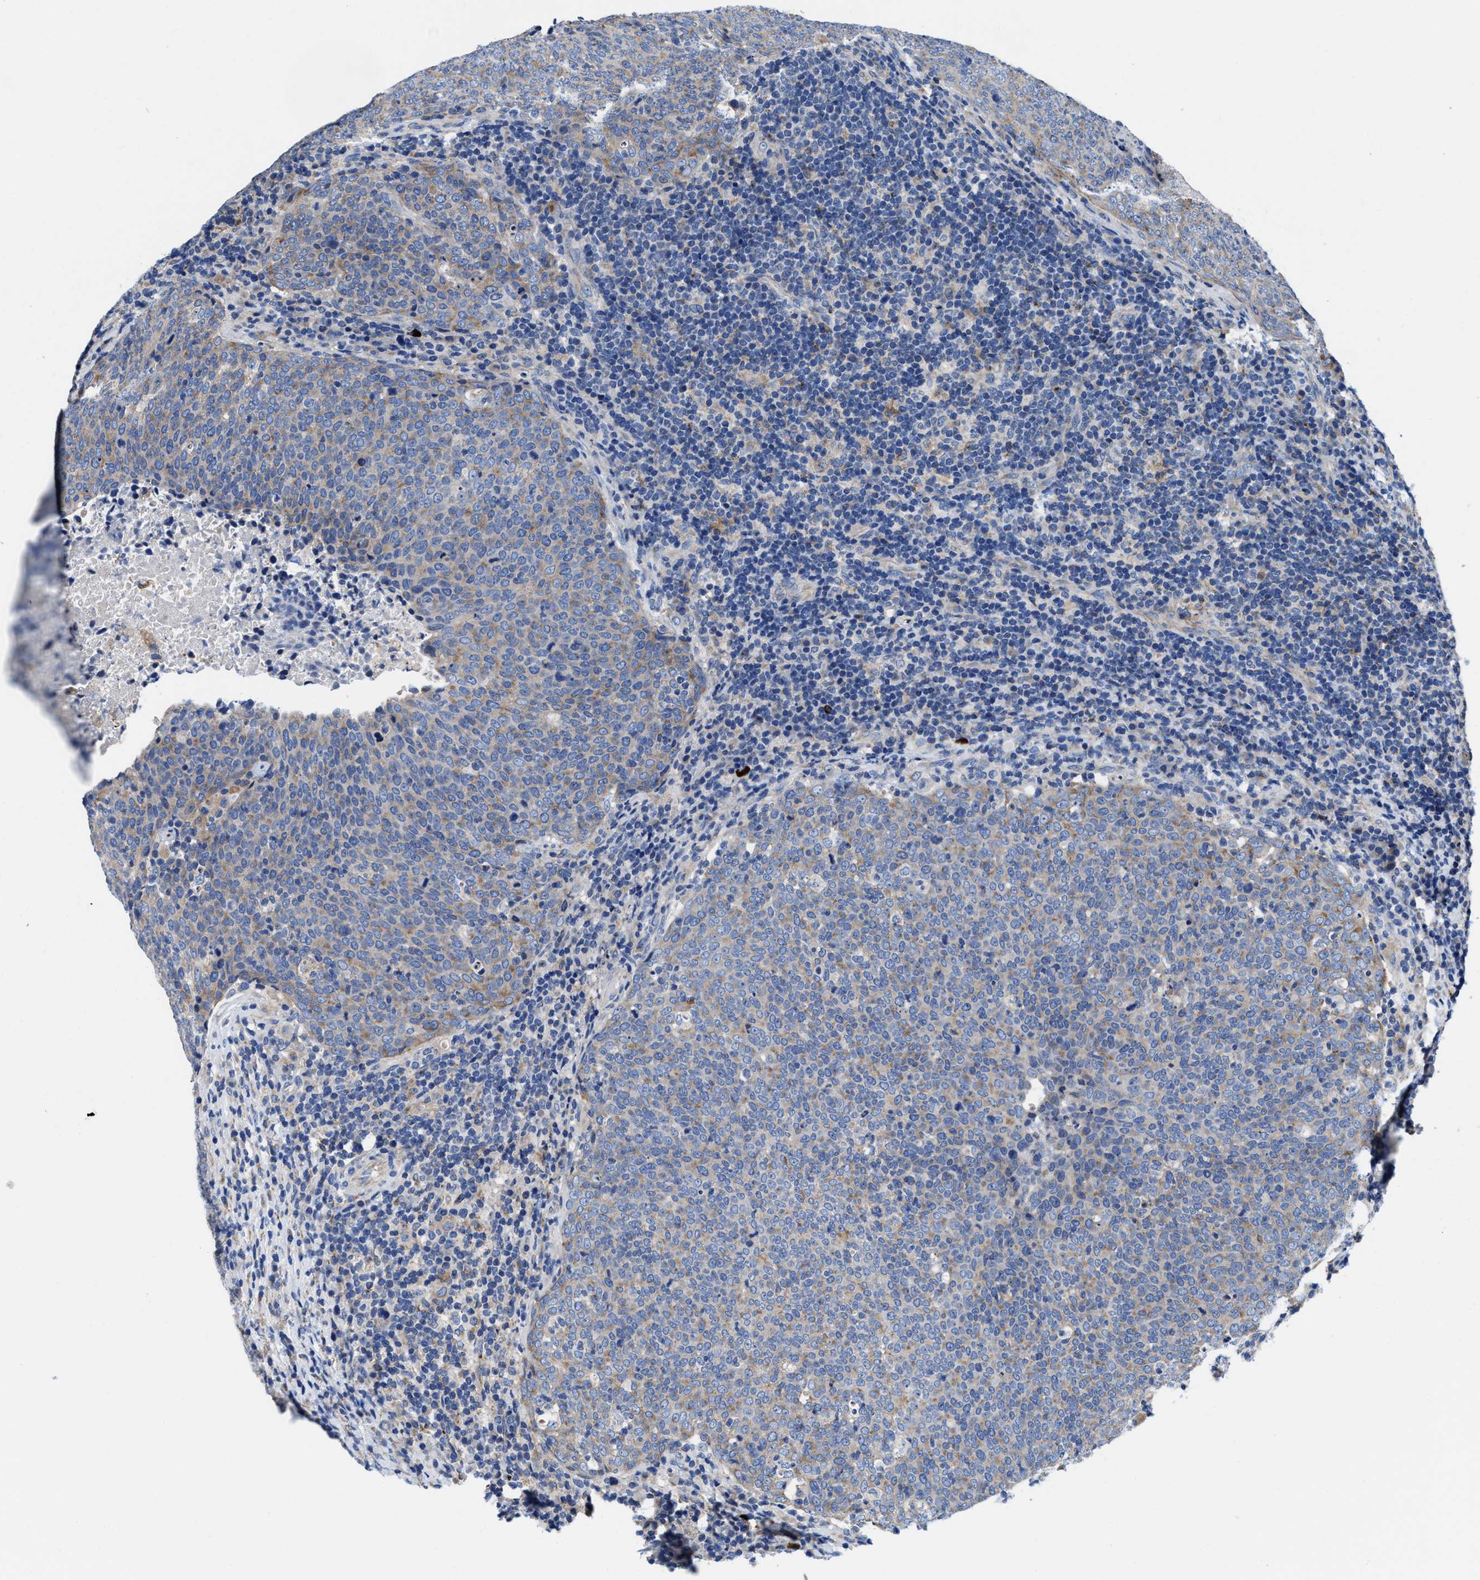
{"staining": {"intensity": "weak", "quantity": "25%-75%", "location": "cytoplasmic/membranous"}, "tissue": "head and neck cancer", "cell_type": "Tumor cells", "image_type": "cancer", "snomed": [{"axis": "morphology", "description": "Squamous cell carcinoma, NOS"}, {"axis": "morphology", "description": "Squamous cell carcinoma, metastatic, NOS"}, {"axis": "topography", "description": "Lymph node"}, {"axis": "topography", "description": "Head-Neck"}], "caption": "A brown stain highlights weak cytoplasmic/membranous staining of a protein in human head and neck metastatic squamous cell carcinoma tumor cells. (IHC, brightfield microscopy, high magnification).", "gene": "TMEM30A", "patient": {"sex": "male", "age": 62}}